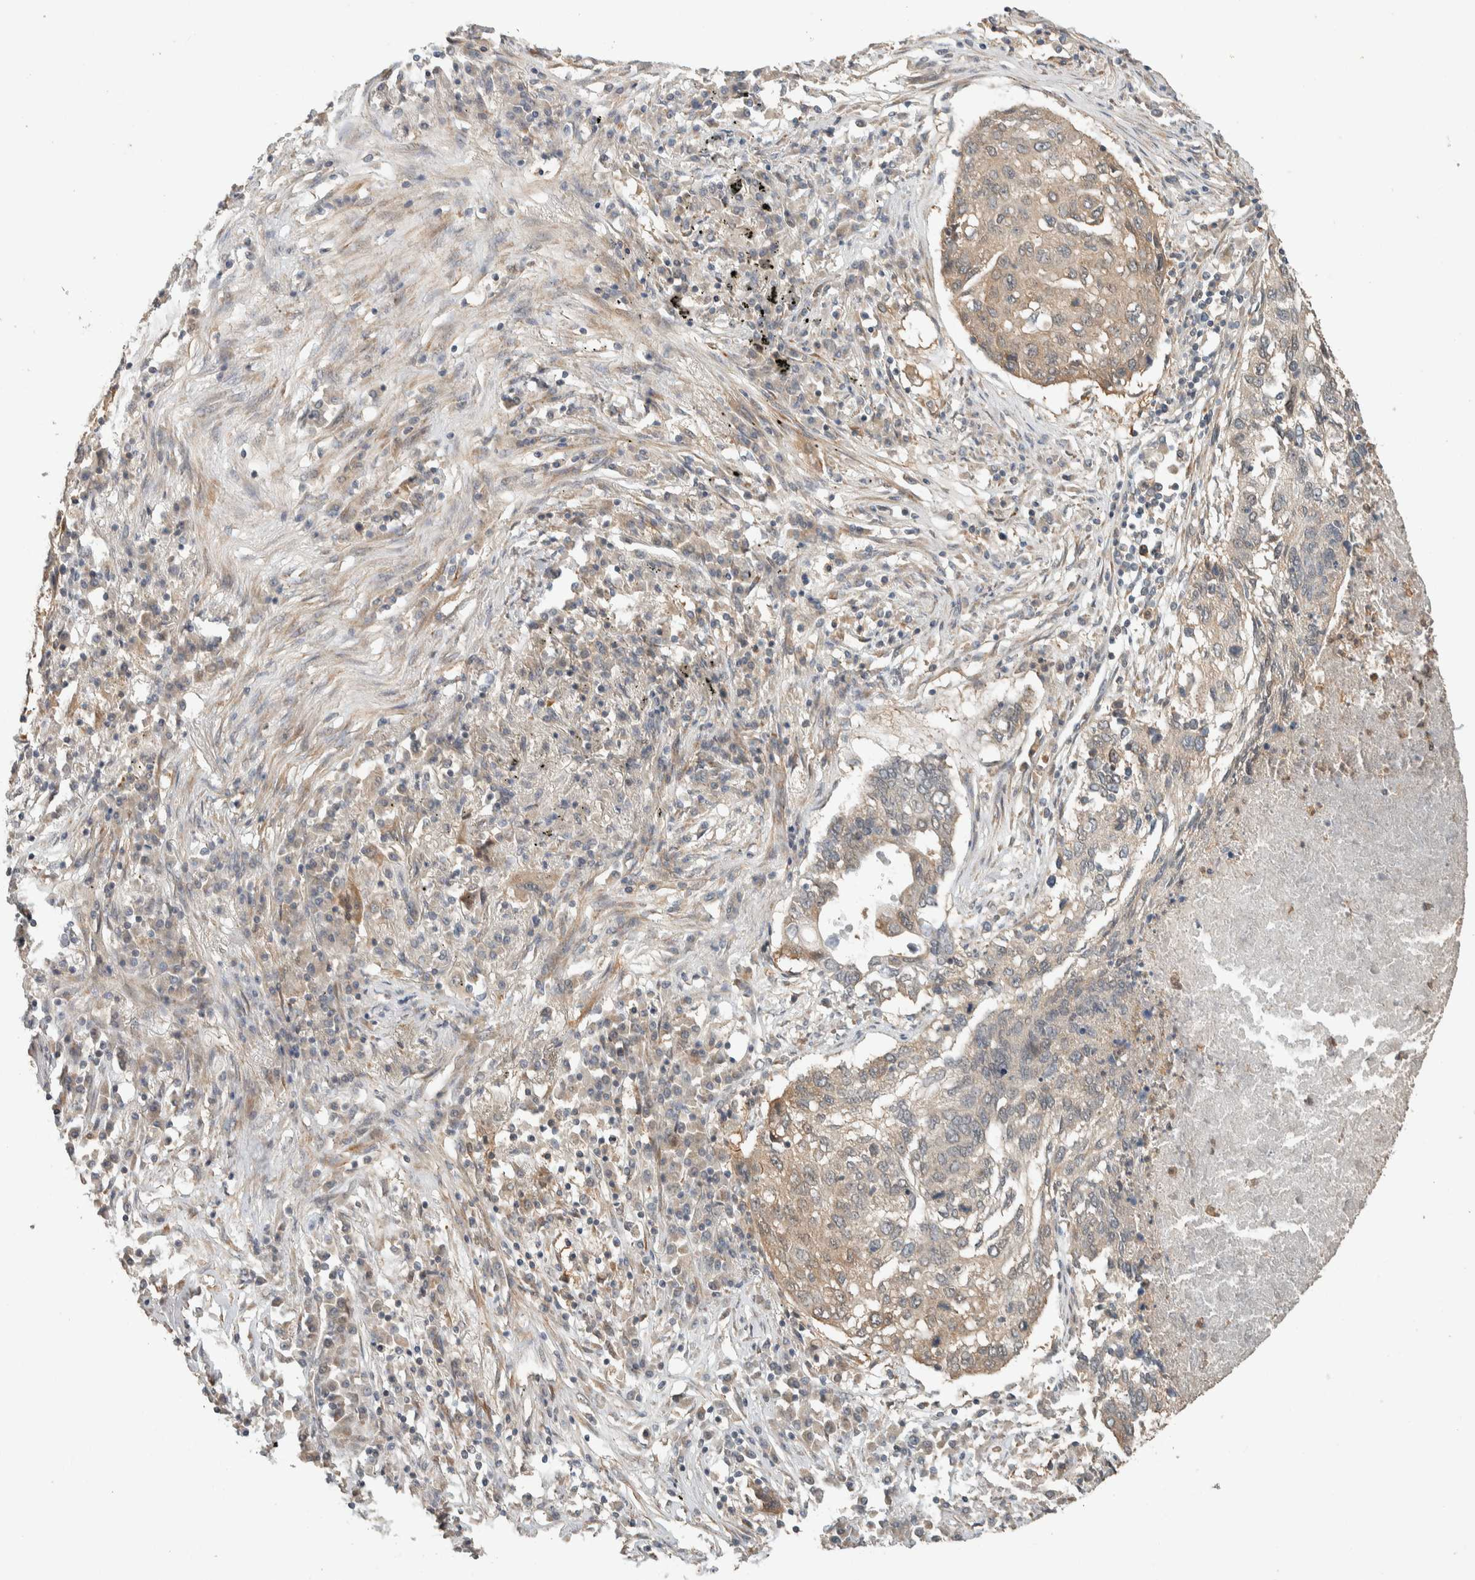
{"staining": {"intensity": "weak", "quantity": ">75%", "location": "cytoplasmic/membranous"}, "tissue": "lung cancer", "cell_type": "Tumor cells", "image_type": "cancer", "snomed": [{"axis": "morphology", "description": "Squamous cell carcinoma, NOS"}, {"axis": "topography", "description": "Lung"}], "caption": "IHC of human lung cancer (squamous cell carcinoma) exhibits low levels of weak cytoplasmic/membranous staining in about >75% of tumor cells. The protein of interest is stained brown, and the nuclei are stained in blue (DAB (3,3'-diaminobenzidine) IHC with brightfield microscopy, high magnification).", "gene": "ADSS2", "patient": {"sex": "female", "age": 63}}